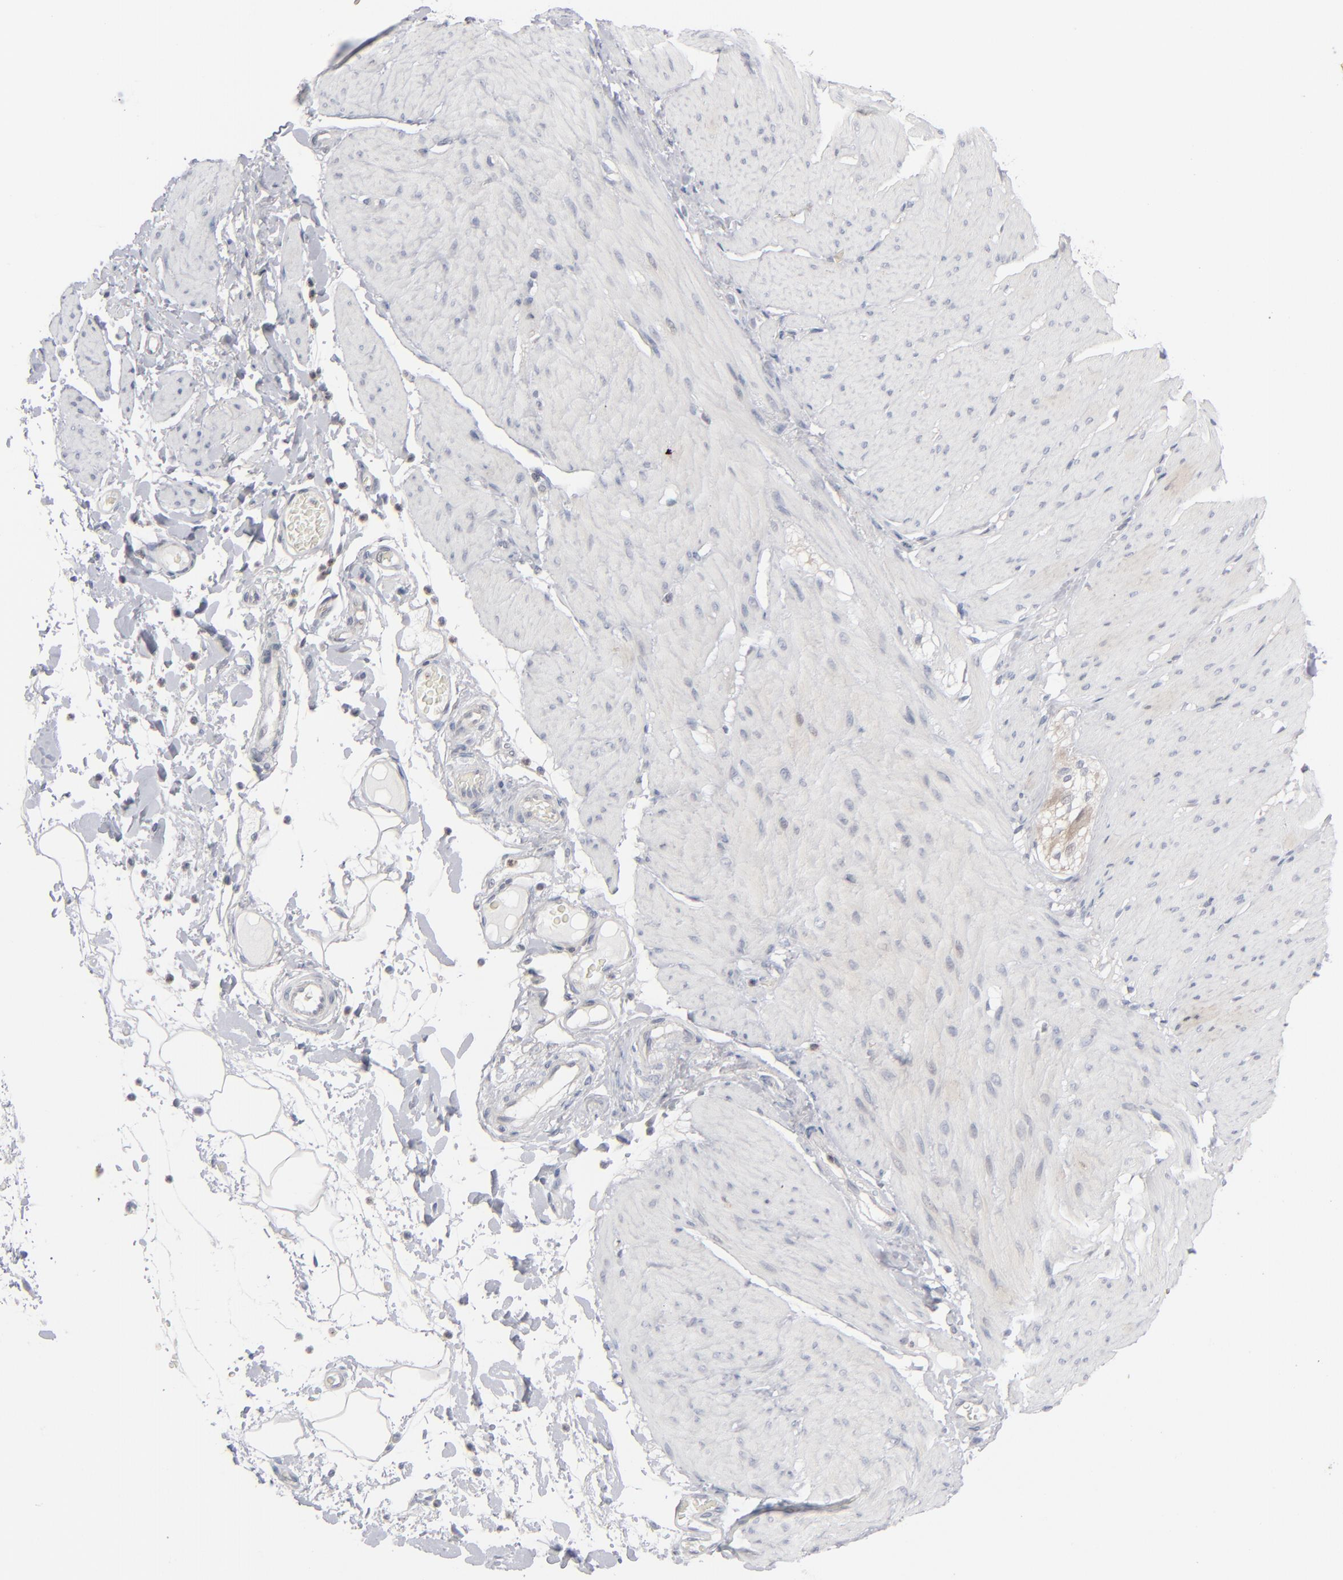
{"staining": {"intensity": "negative", "quantity": "none", "location": "none"}, "tissue": "smooth muscle", "cell_type": "Smooth muscle cells", "image_type": "normal", "snomed": [{"axis": "morphology", "description": "Normal tissue, NOS"}, {"axis": "topography", "description": "Smooth muscle"}, {"axis": "topography", "description": "Colon"}], "caption": "There is no significant expression in smooth muscle cells of smooth muscle. The staining was performed using DAB (3,3'-diaminobenzidine) to visualize the protein expression in brown, while the nuclei were stained in blue with hematoxylin (Magnification: 20x).", "gene": "POF1B", "patient": {"sex": "male", "age": 67}}